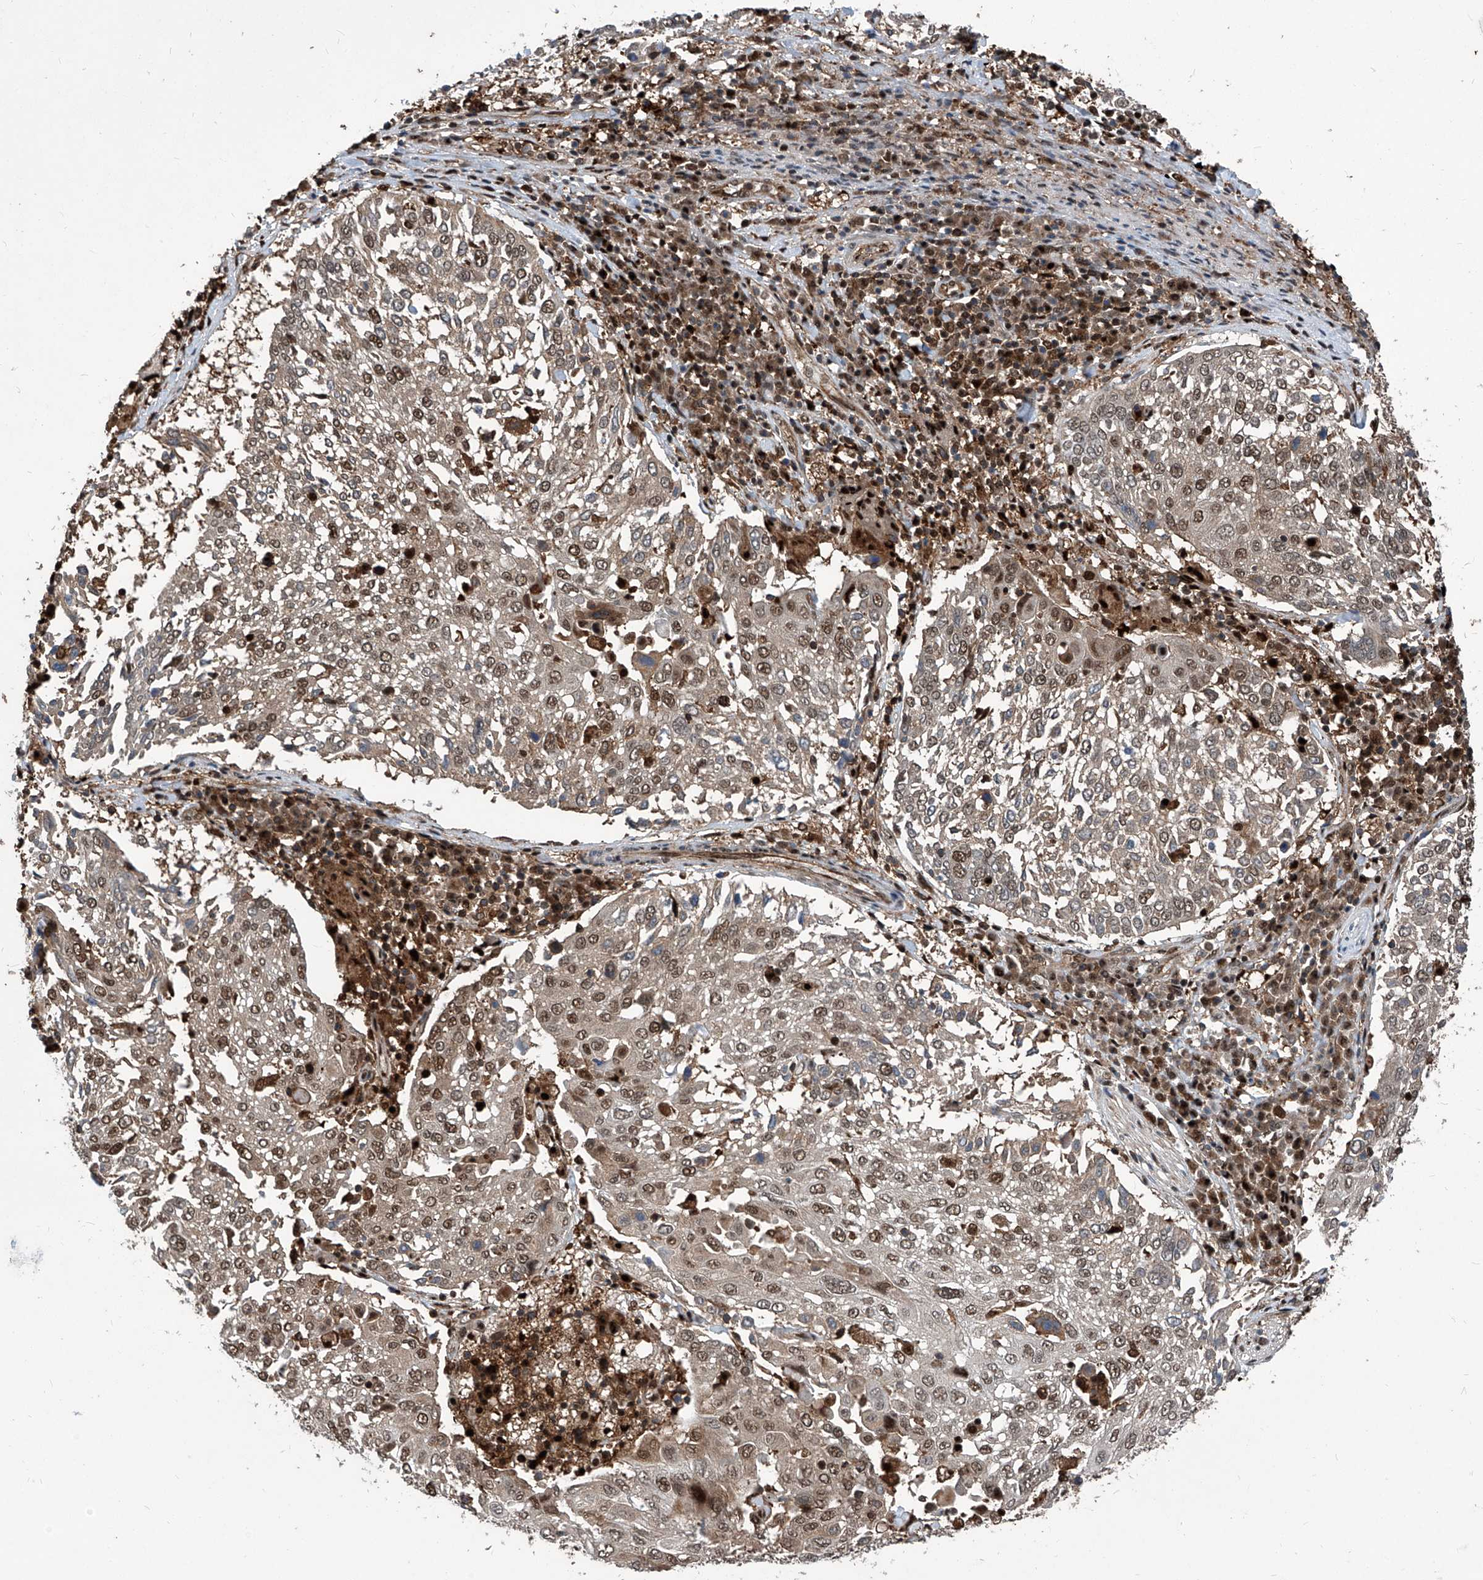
{"staining": {"intensity": "strong", "quantity": "25%-75%", "location": "nuclear"}, "tissue": "lung cancer", "cell_type": "Tumor cells", "image_type": "cancer", "snomed": [{"axis": "morphology", "description": "Squamous cell carcinoma, NOS"}, {"axis": "topography", "description": "Lung"}], "caption": "A high amount of strong nuclear positivity is appreciated in approximately 25%-75% of tumor cells in lung cancer (squamous cell carcinoma) tissue.", "gene": "PSMB1", "patient": {"sex": "male", "age": 65}}